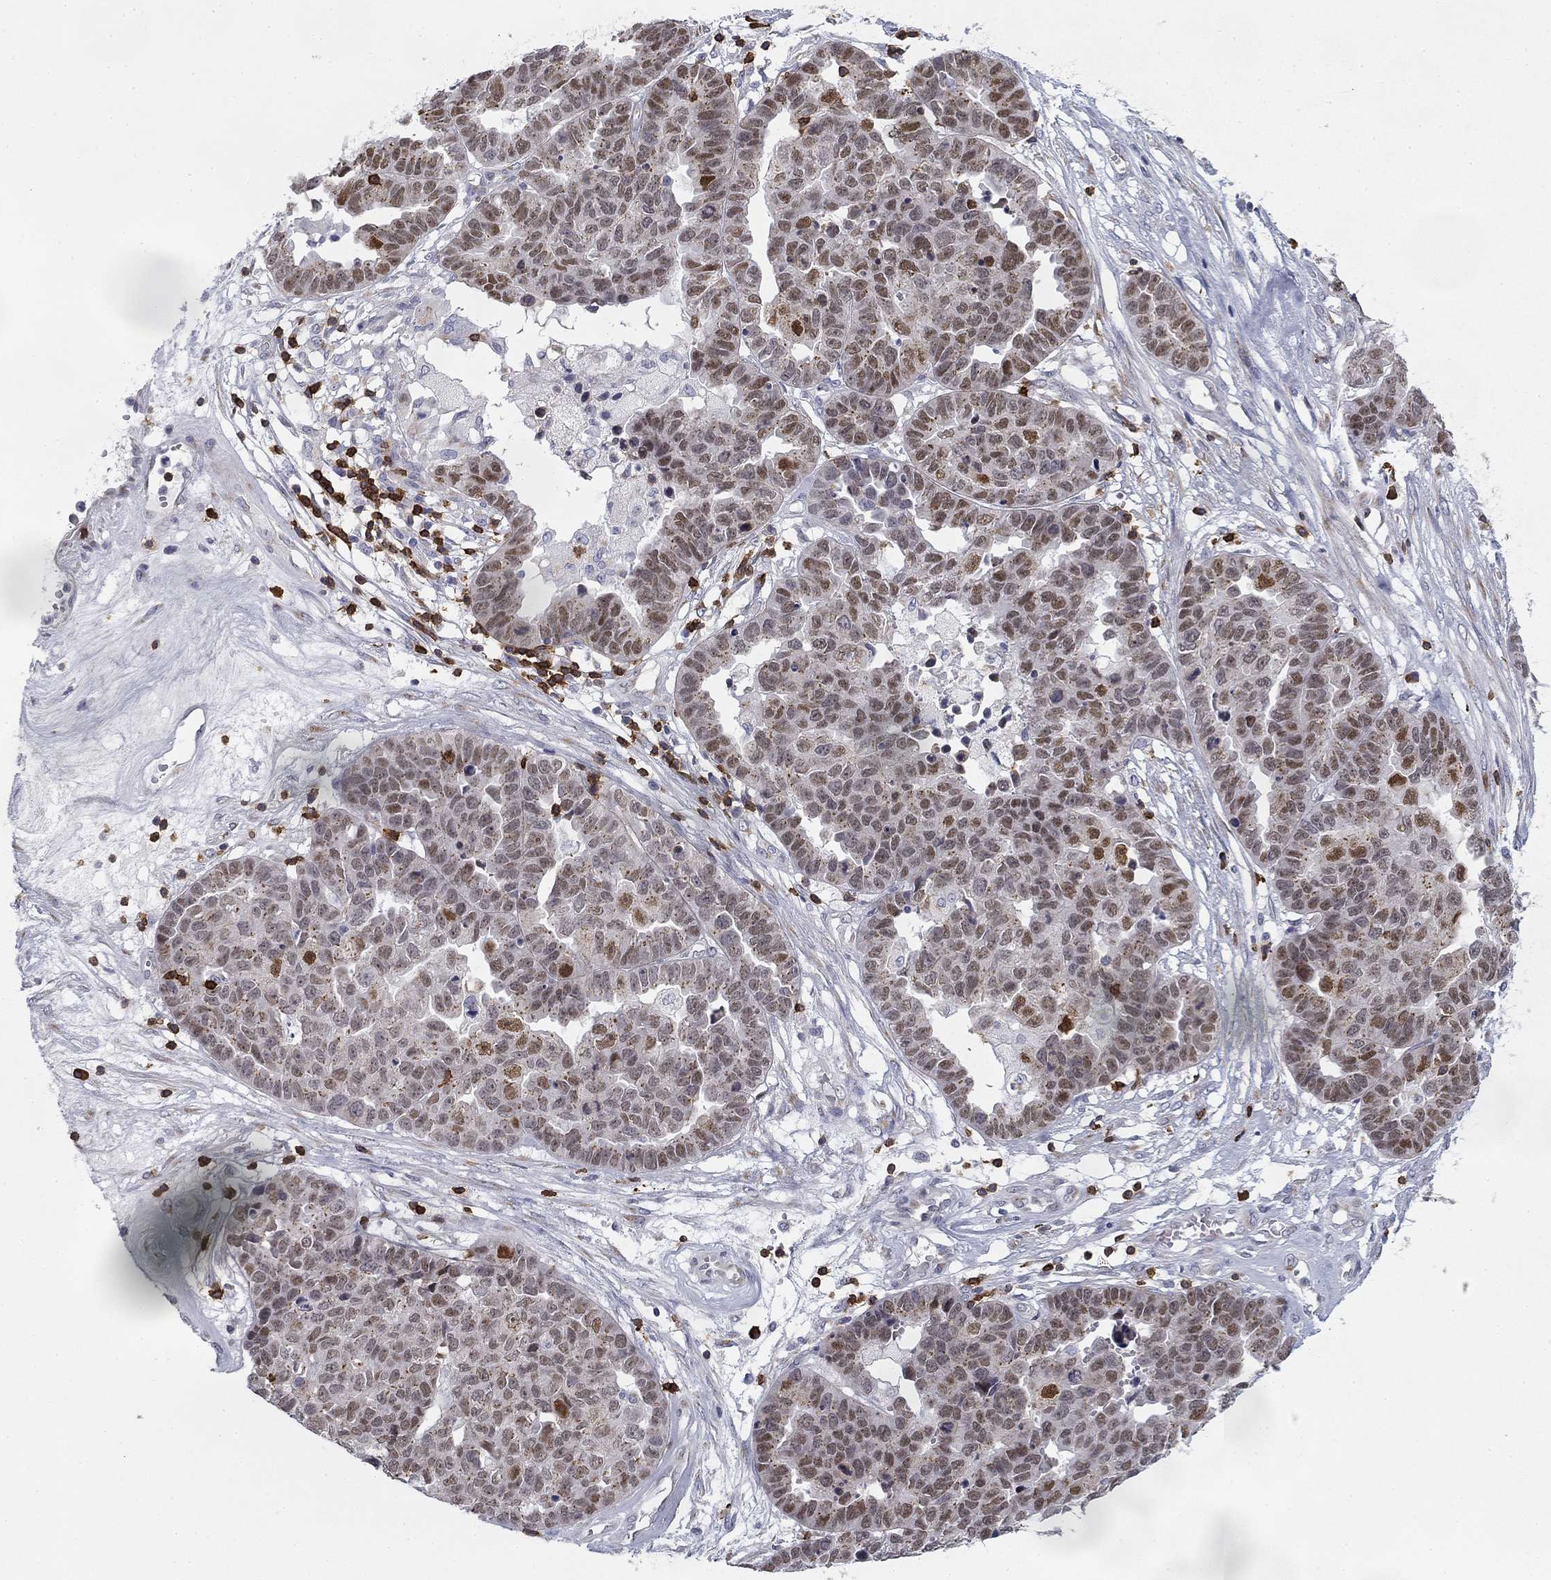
{"staining": {"intensity": "moderate", "quantity": "<25%", "location": "nuclear"}, "tissue": "ovarian cancer", "cell_type": "Tumor cells", "image_type": "cancer", "snomed": [{"axis": "morphology", "description": "Cystadenocarcinoma, serous, NOS"}, {"axis": "topography", "description": "Ovary"}], "caption": "IHC staining of ovarian cancer, which shows low levels of moderate nuclear staining in about <25% of tumor cells indicating moderate nuclear protein staining. The staining was performed using DAB (3,3'-diaminobenzidine) (brown) for protein detection and nuclei were counterstained in hematoxylin (blue).", "gene": "TRAT1", "patient": {"sex": "female", "age": 87}}